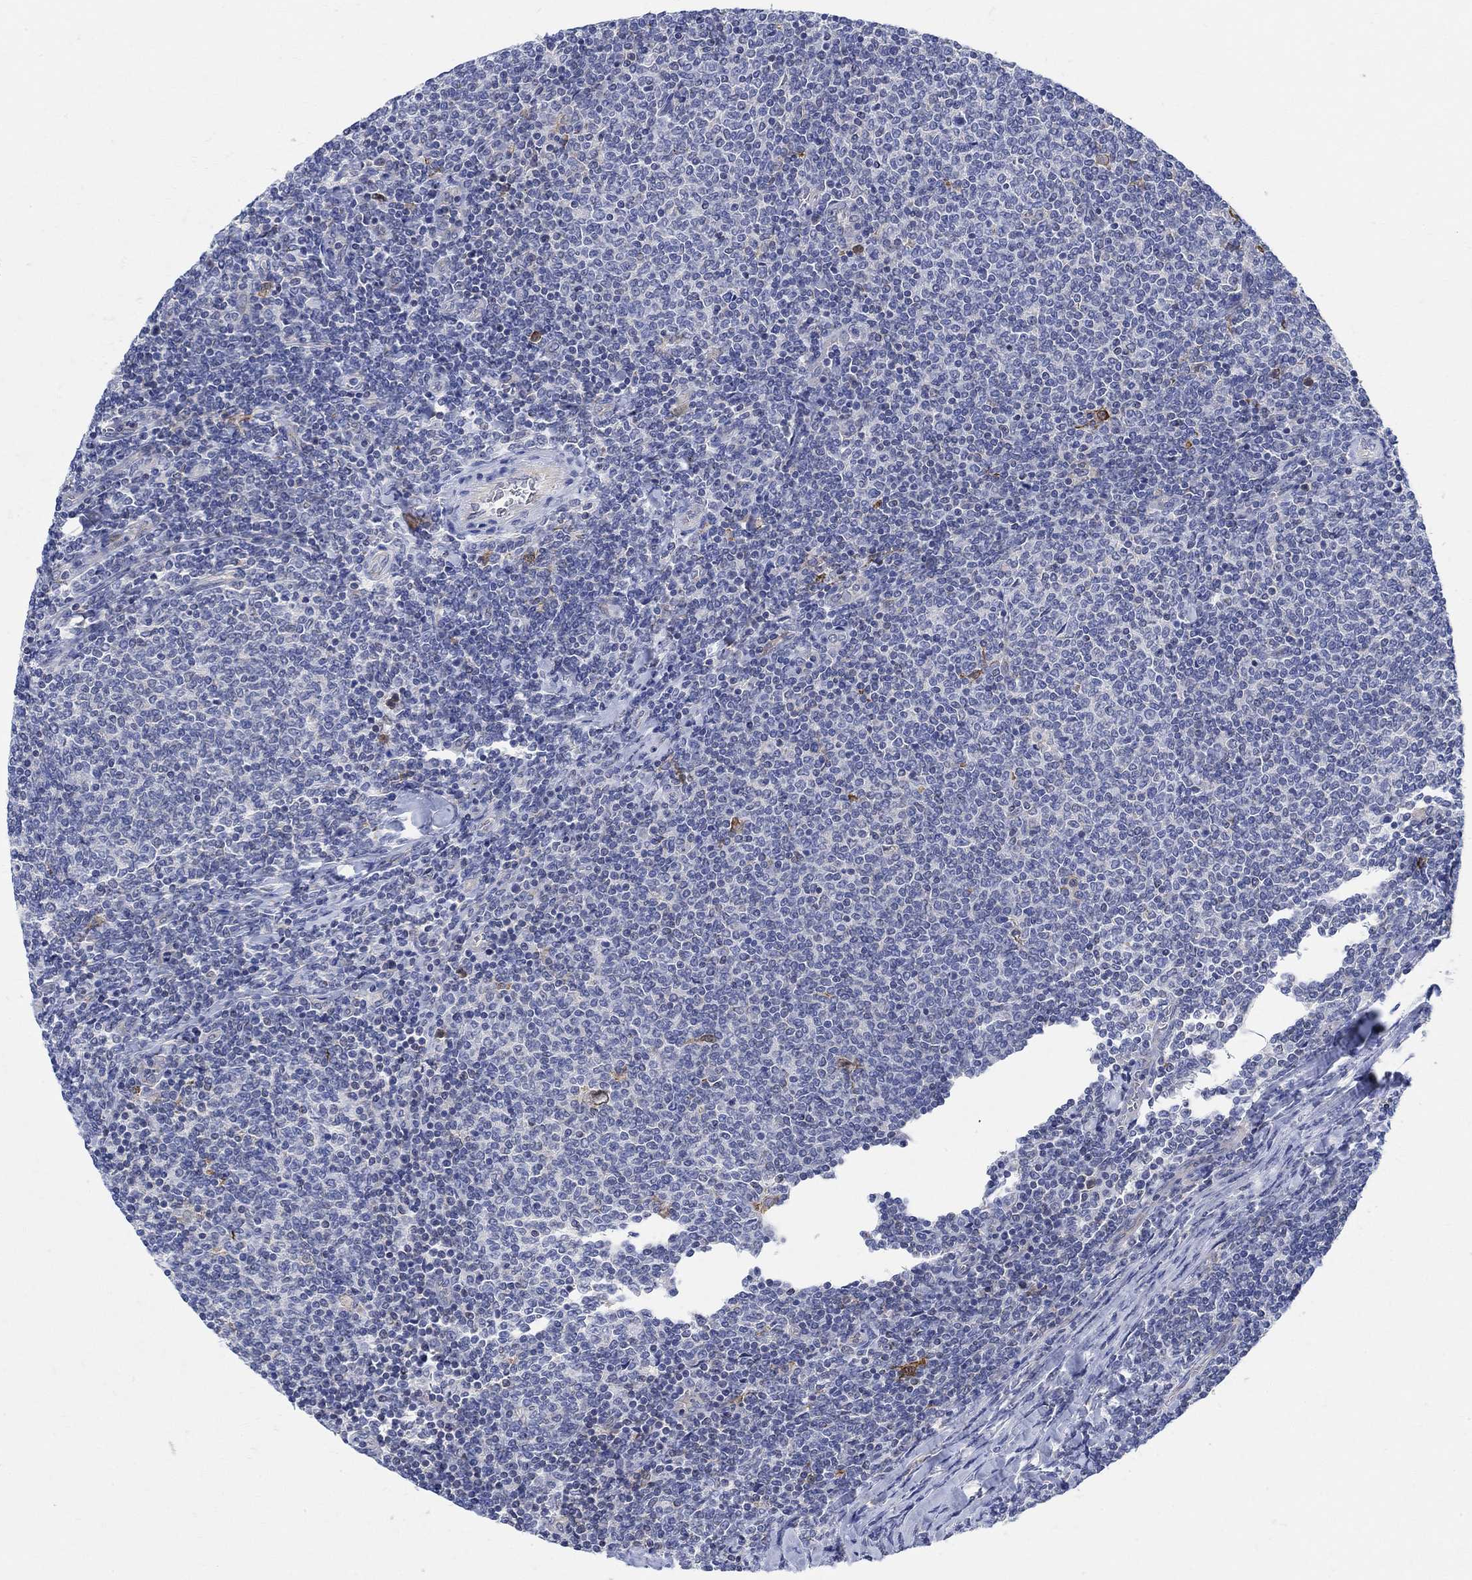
{"staining": {"intensity": "negative", "quantity": "none", "location": "none"}, "tissue": "lymphoma", "cell_type": "Tumor cells", "image_type": "cancer", "snomed": [{"axis": "morphology", "description": "Malignant lymphoma, non-Hodgkin's type, Low grade"}, {"axis": "topography", "description": "Lymph node"}], "caption": "Immunohistochemical staining of lymphoma reveals no significant staining in tumor cells. (Immunohistochemistry, brightfield microscopy, high magnification).", "gene": "PHF21B", "patient": {"sex": "male", "age": 52}}